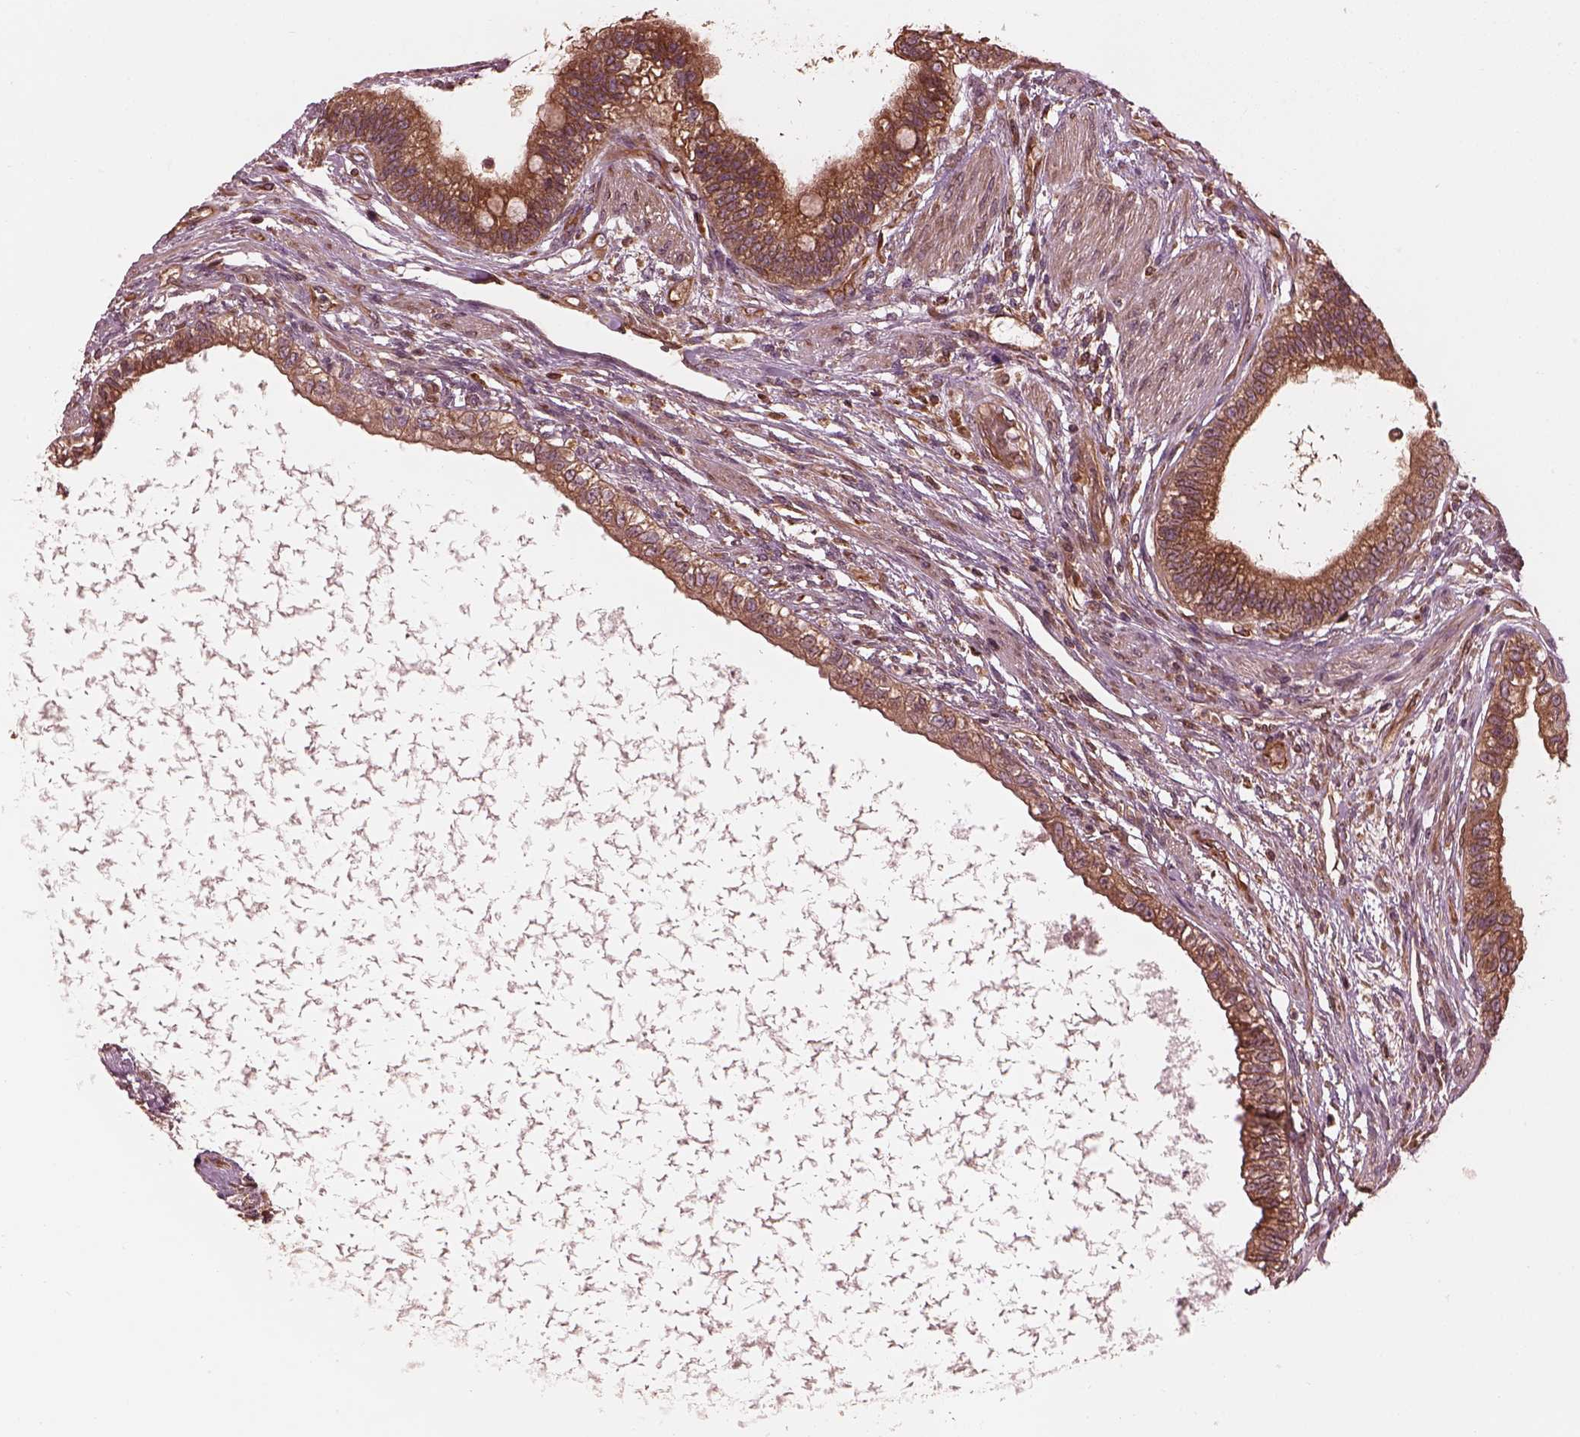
{"staining": {"intensity": "moderate", "quantity": ">75%", "location": "cytoplasmic/membranous"}, "tissue": "testis cancer", "cell_type": "Tumor cells", "image_type": "cancer", "snomed": [{"axis": "morphology", "description": "Carcinoma, Embryonal, NOS"}, {"axis": "topography", "description": "Testis"}], "caption": "Tumor cells exhibit medium levels of moderate cytoplasmic/membranous positivity in approximately >75% of cells in testis cancer (embryonal carcinoma). (Brightfield microscopy of DAB IHC at high magnification).", "gene": "PIK3R2", "patient": {"sex": "male", "age": 26}}